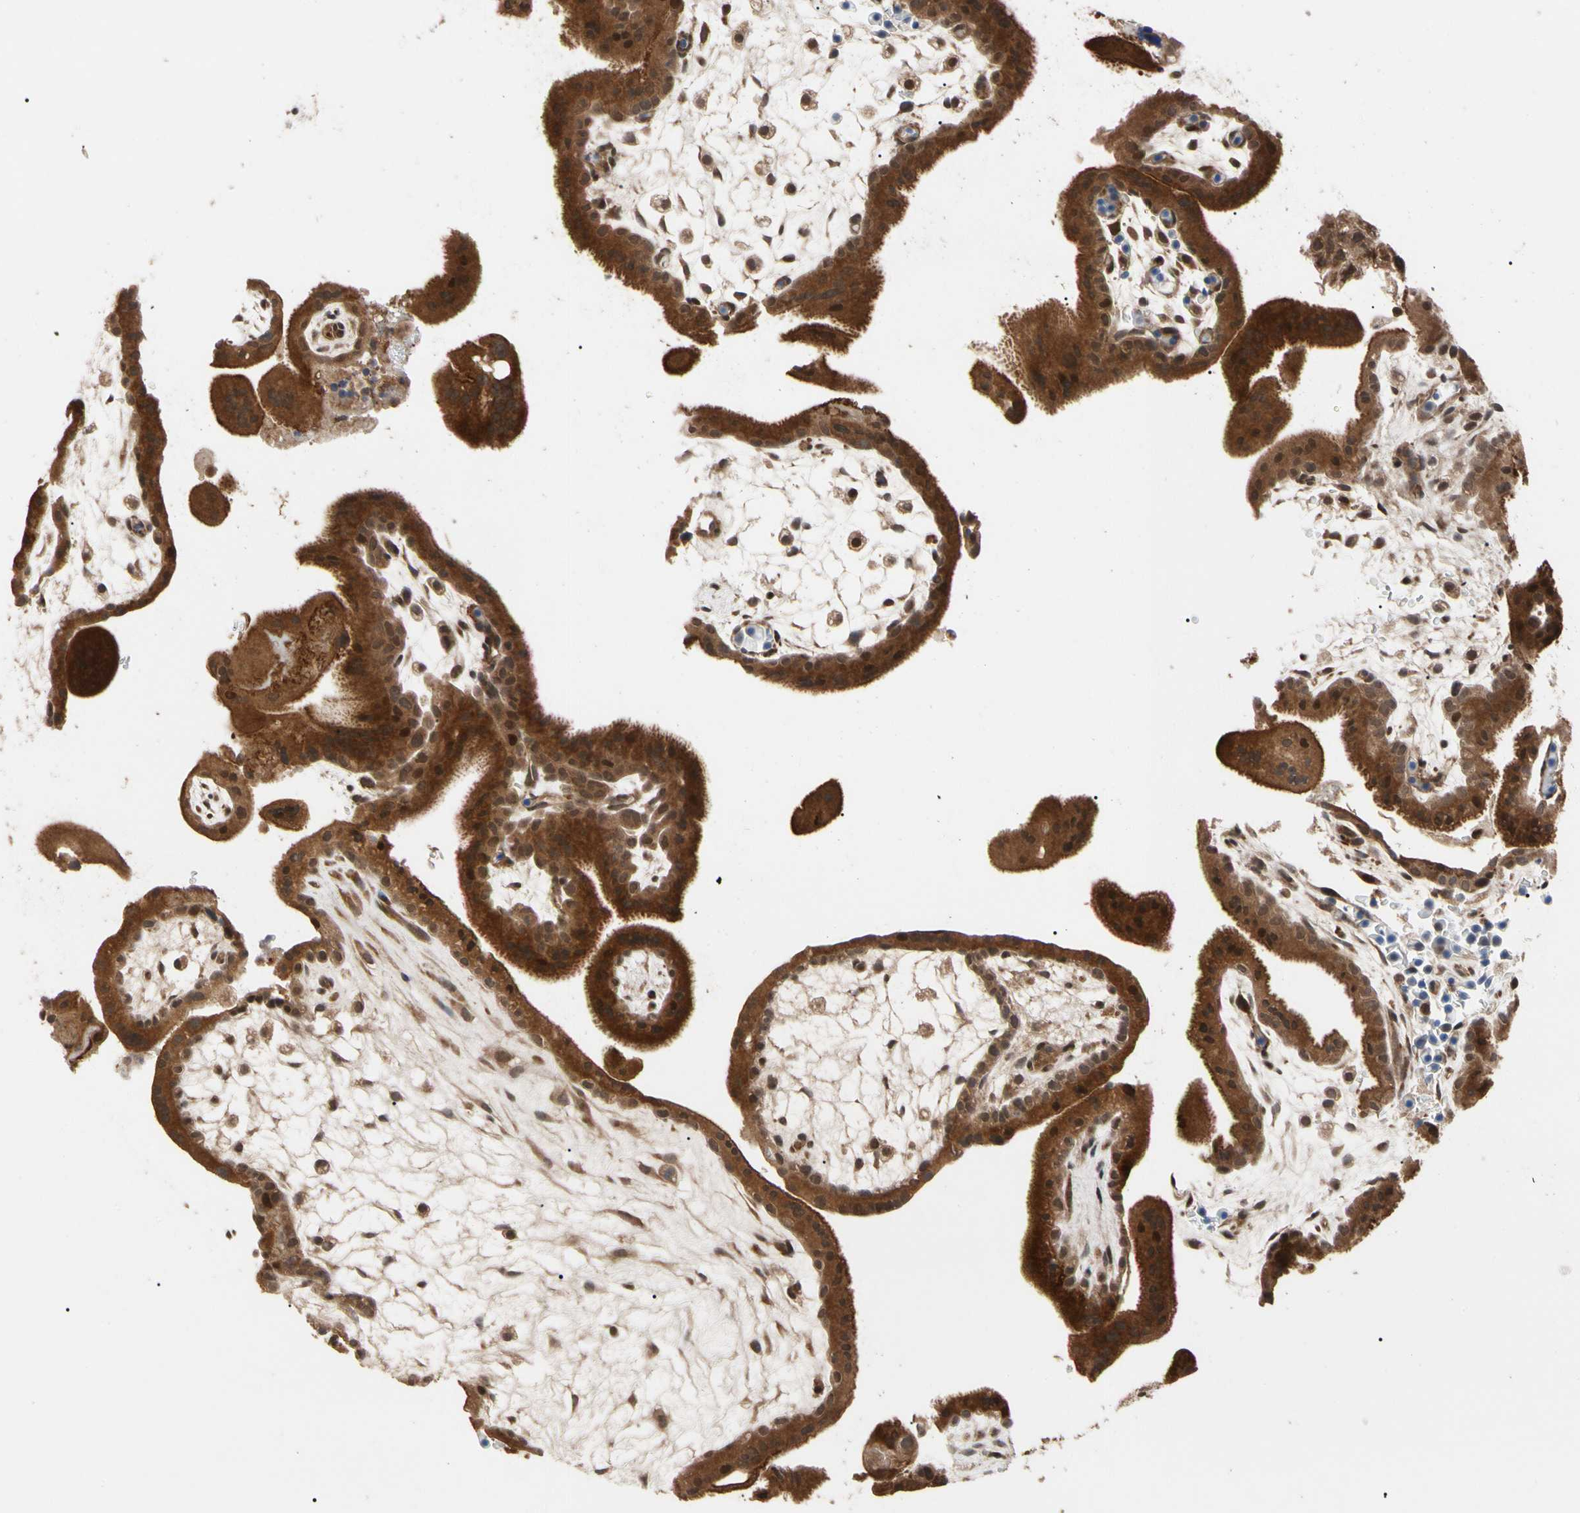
{"staining": {"intensity": "weak", "quantity": "25%-75%", "location": "cytoplasmic/membranous"}, "tissue": "placenta", "cell_type": "Decidual cells", "image_type": "normal", "snomed": [{"axis": "morphology", "description": "Normal tissue, NOS"}, {"axis": "topography", "description": "Placenta"}], "caption": "High-power microscopy captured an IHC micrograph of unremarkable placenta, revealing weak cytoplasmic/membranous staining in about 25%-75% of decidual cells. The staining was performed using DAB to visualize the protein expression in brown, while the nuclei were stained in blue with hematoxylin (Magnification: 20x).", "gene": "CYTIP", "patient": {"sex": "female", "age": 35}}